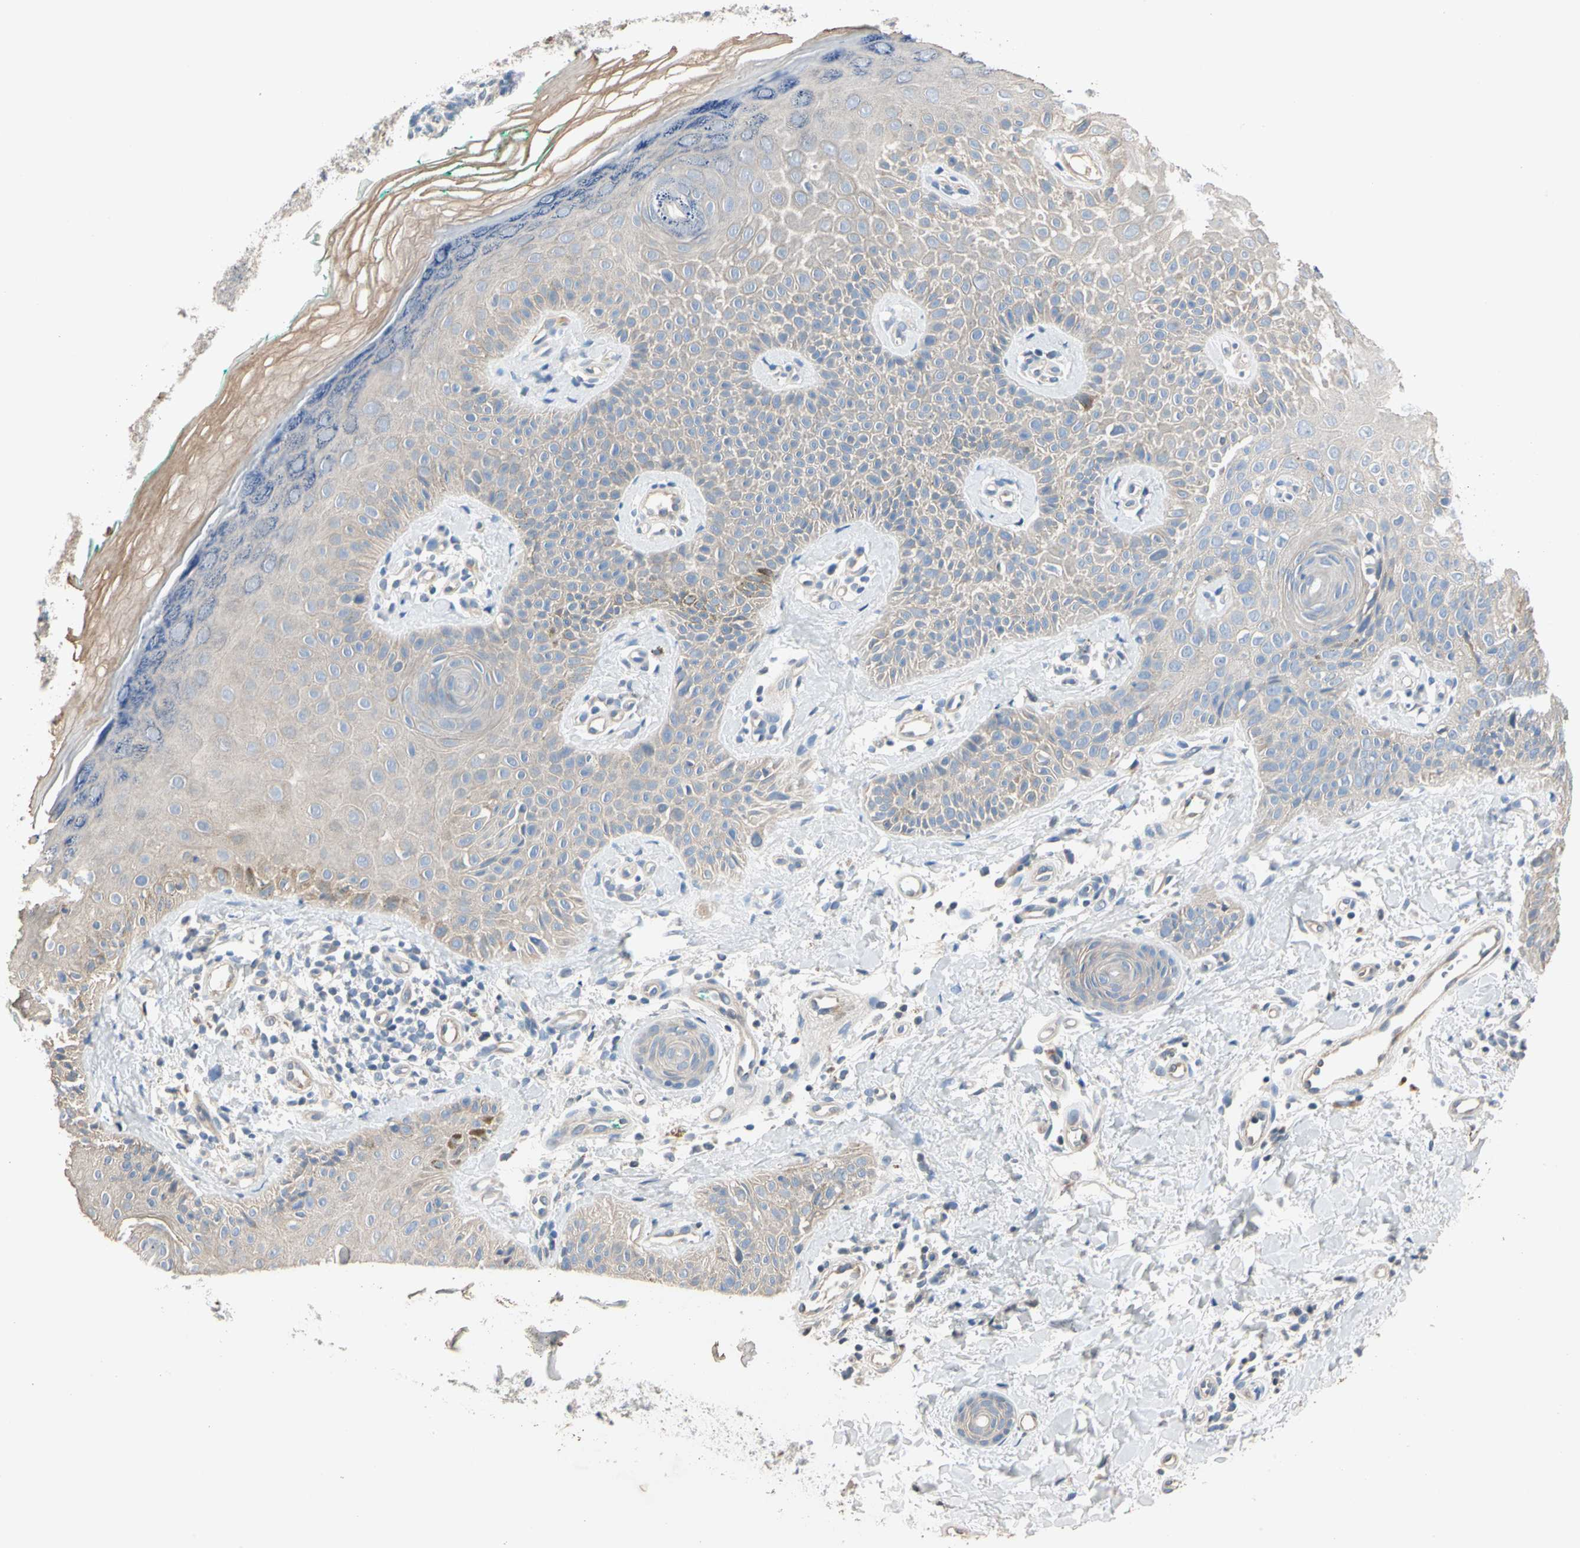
{"staining": {"intensity": "negative", "quantity": "none", "location": "none"}, "tissue": "skin", "cell_type": "Fibroblasts", "image_type": "normal", "snomed": [{"axis": "morphology", "description": "Normal tissue, NOS"}, {"axis": "topography", "description": "Skin"}], "caption": "High magnification brightfield microscopy of unremarkable skin stained with DAB (brown) and counterstained with hematoxylin (blue): fibroblasts show no significant positivity.", "gene": "GPR153", "patient": {"sex": "male", "age": 26}}